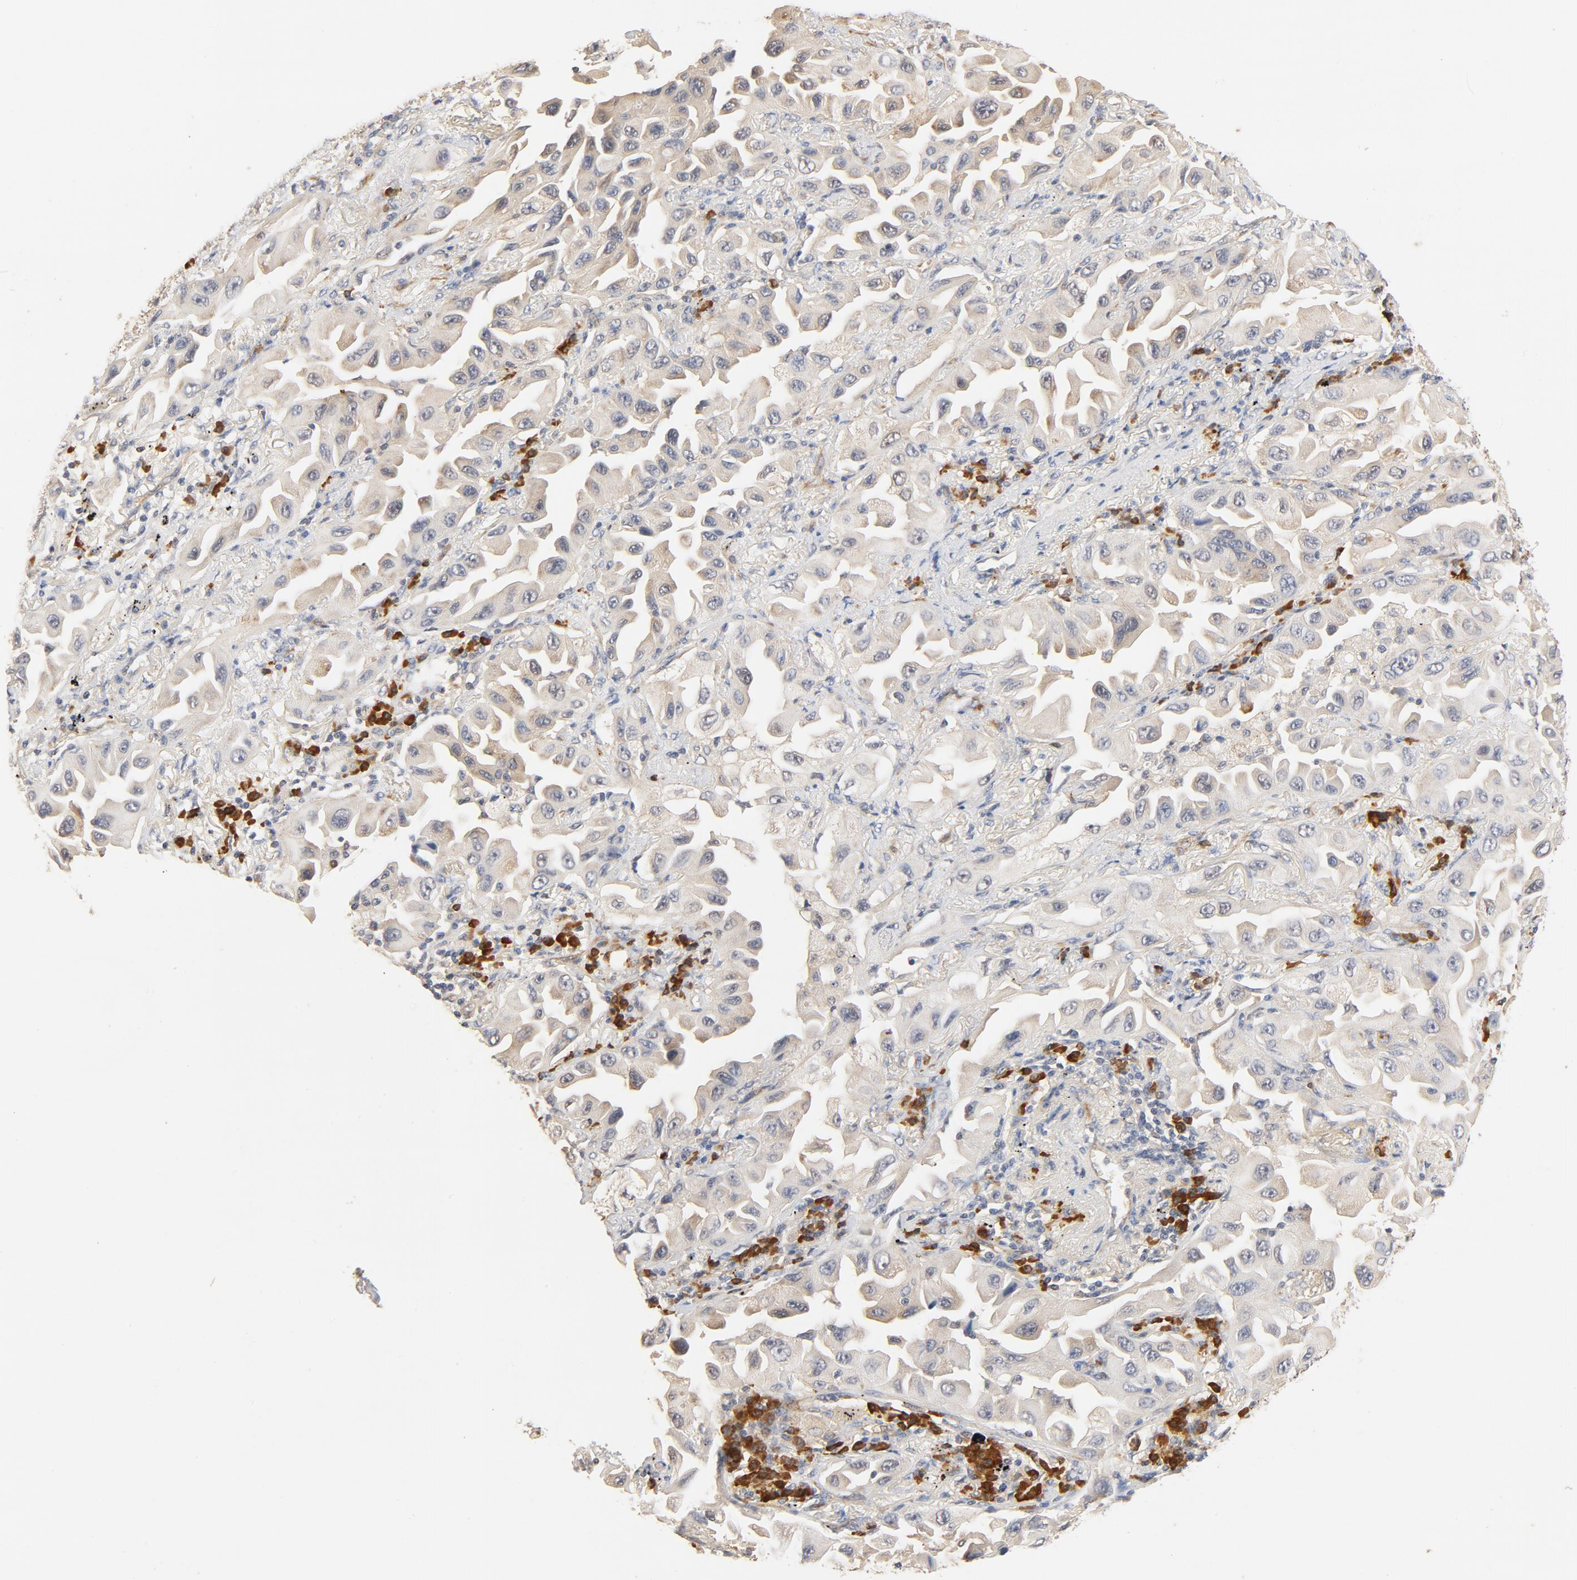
{"staining": {"intensity": "weak", "quantity": ">75%", "location": "cytoplasmic/membranous"}, "tissue": "lung cancer", "cell_type": "Tumor cells", "image_type": "cancer", "snomed": [{"axis": "morphology", "description": "Adenocarcinoma, NOS"}, {"axis": "topography", "description": "Lung"}], "caption": "Protein expression analysis of human lung cancer reveals weak cytoplasmic/membranous staining in approximately >75% of tumor cells.", "gene": "UBE2J1", "patient": {"sex": "female", "age": 65}}